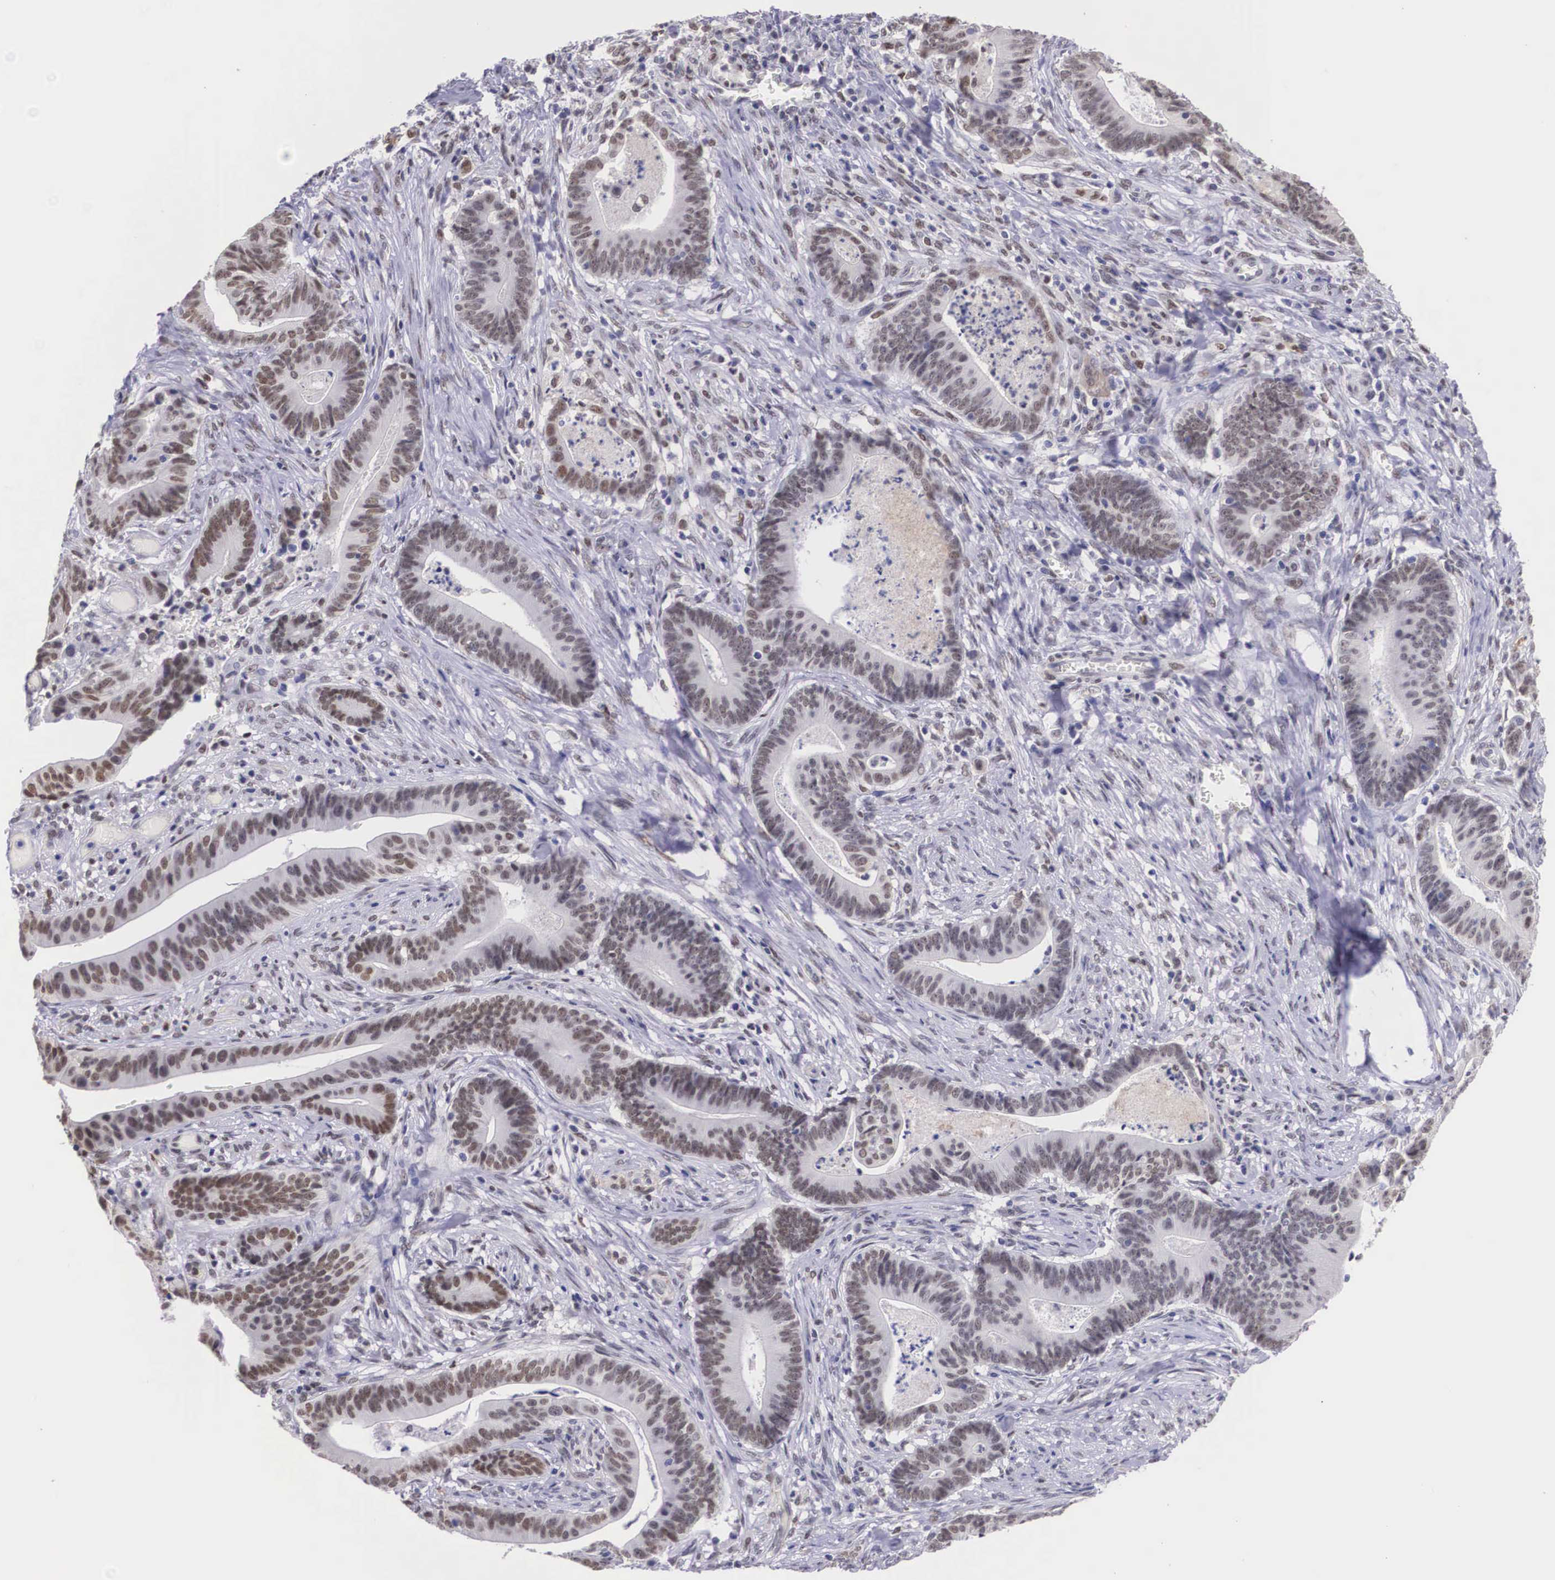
{"staining": {"intensity": "weak", "quantity": "25%-75%", "location": "nuclear"}, "tissue": "stomach cancer", "cell_type": "Tumor cells", "image_type": "cancer", "snomed": [{"axis": "morphology", "description": "Adenocarcinoma, NOS"}, {"axis": "topography", "description": "Stomach, lower"}], "caption": "Immunohistochemistry photomicrograph of neoplastic tissue: stomach adenocarcinoma stained using immunohistochemistry (IHC) demonstrates low levels of weak protein expression localized specifically in the nuclear of tumor cells, appearing as a nuclear brown color.", "gene": "ETV6", "patient": {"sex": "female", "age": 86}}